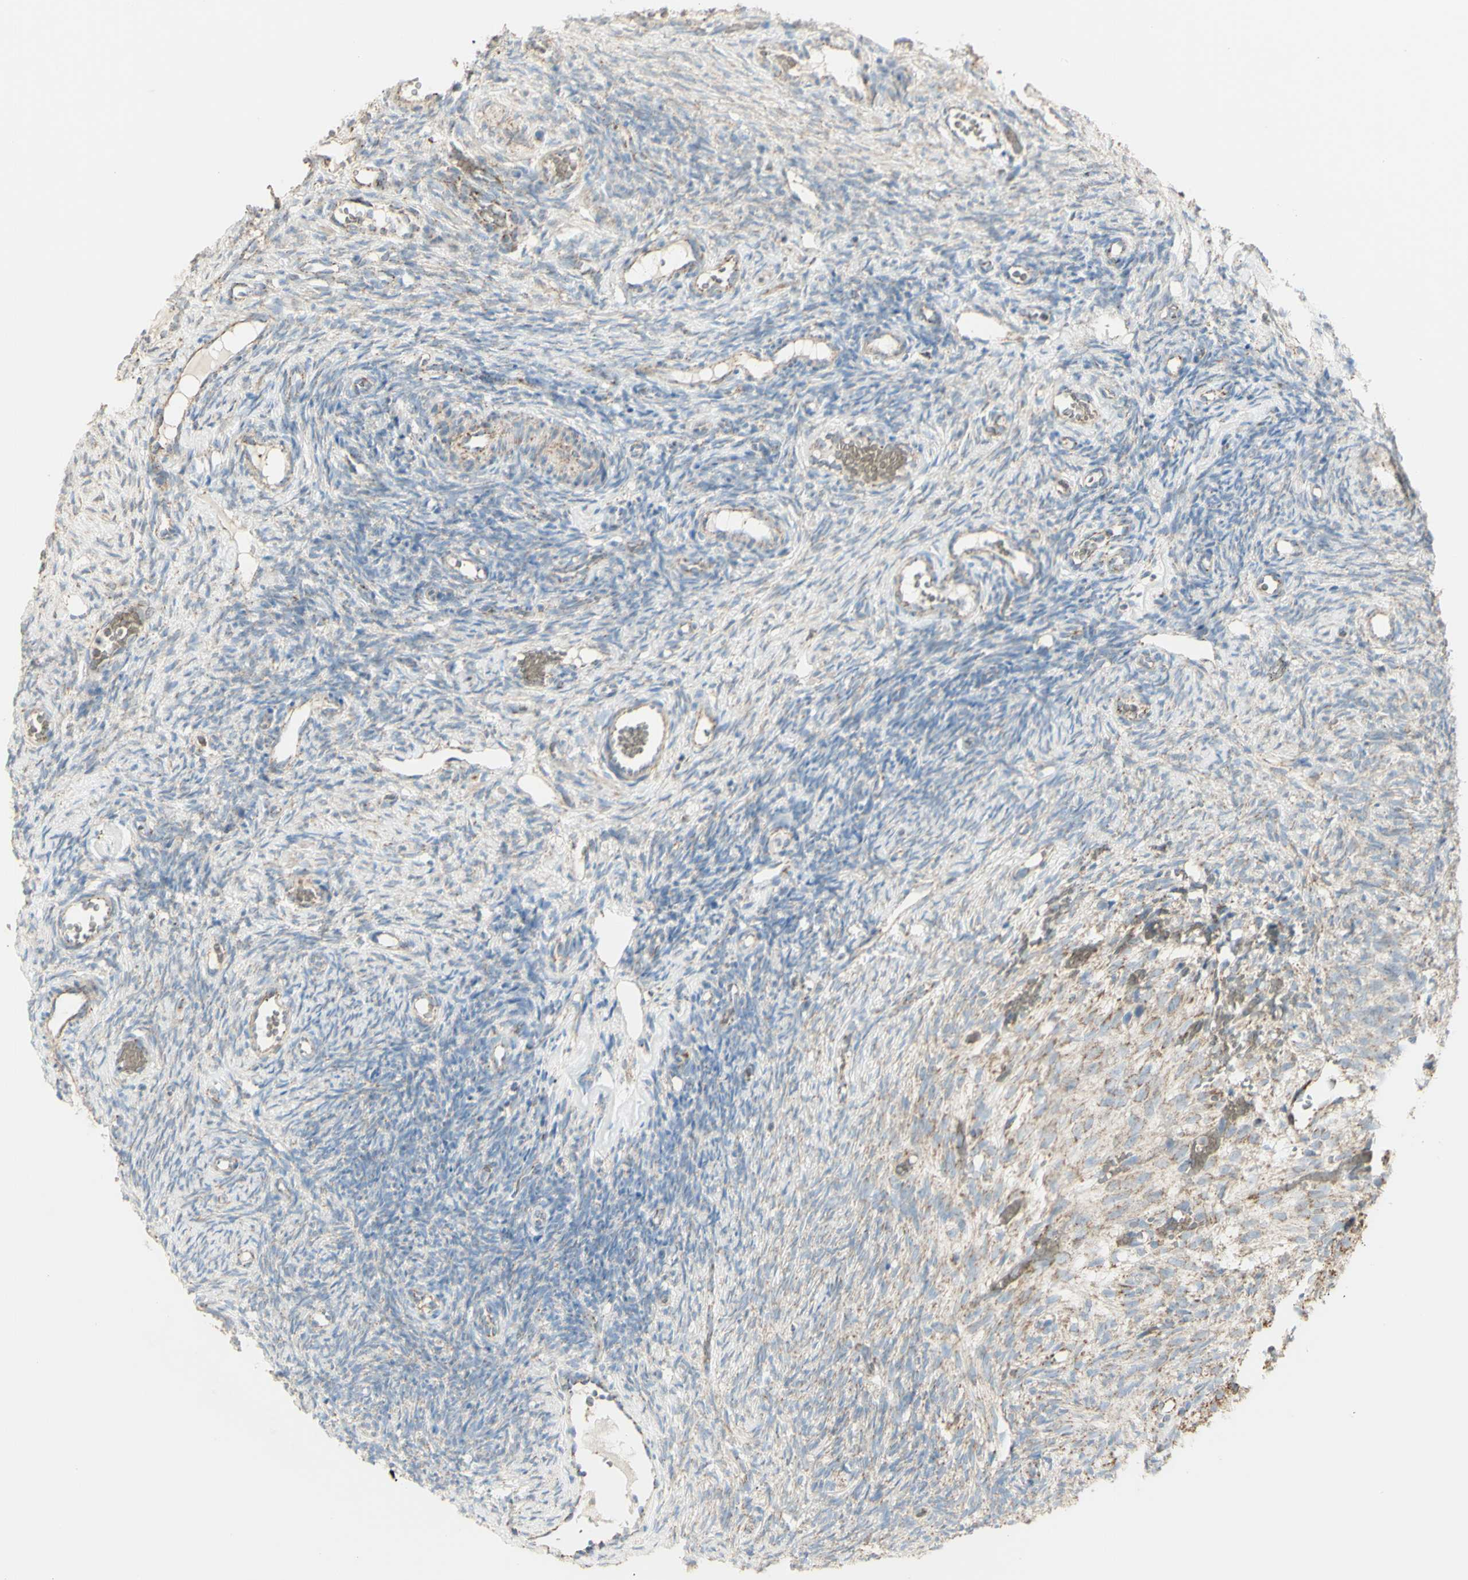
{"staining": {"intensity": "negative", "quantity": "none", "location": "none"}, "tissue": "ovary", "cell_type": "Ovarian stroma cells", "image_type": "normal", "snomed": [{"axis": "morphology", "description": "Normal tissue, NOS"}, {"axis": "topography", "description": "Ovary"}], "caption": "Immunohistochemical staining of benign ovary reveals no significant expression in ovarian stroma cells.", "gene": "LETM1", "patient": {"sex": "female", "age": 35}}